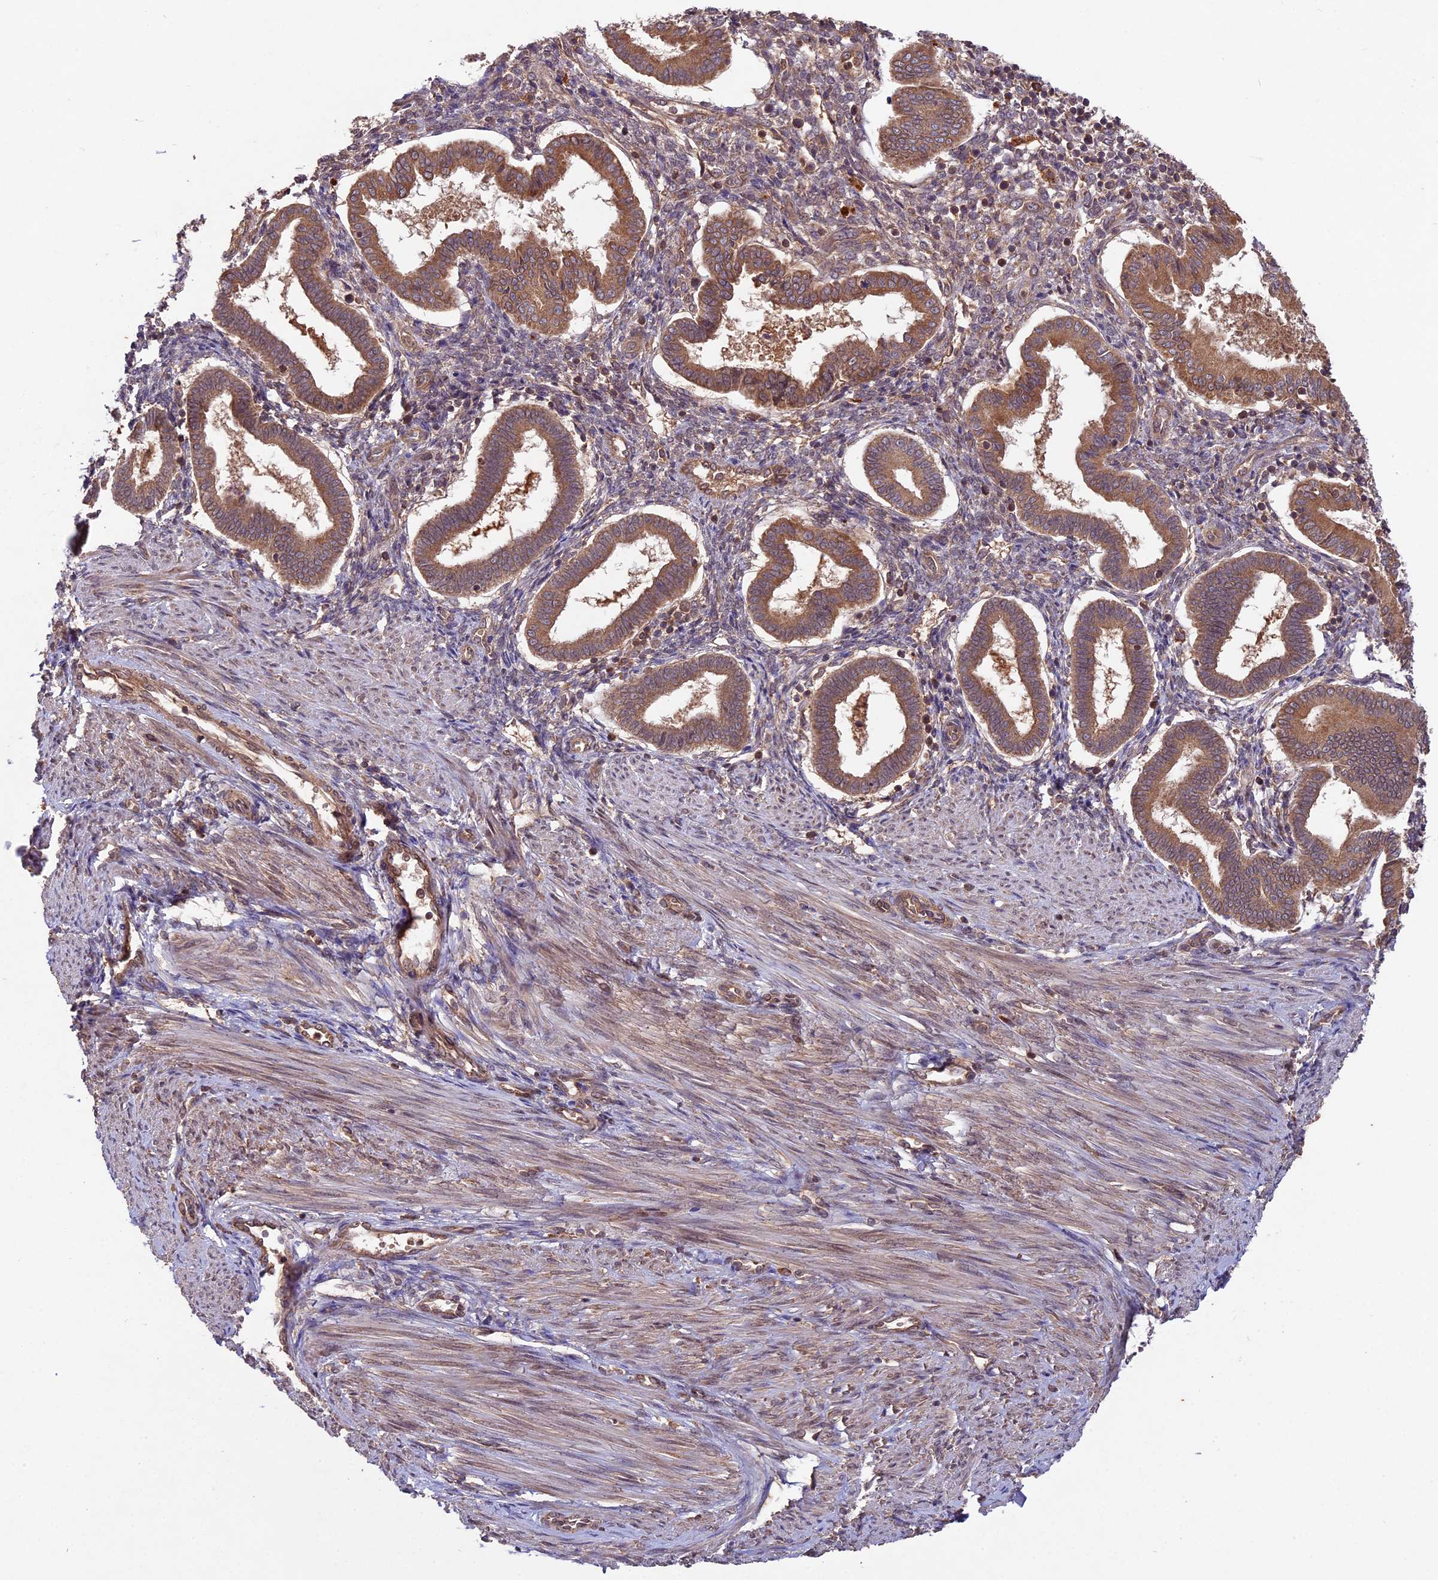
{"staining": {"intensity": "moderate", "quantity": "25%-75%", "location": "cytoplasmic/membranous"}, "tissue": "endometrium", "cell_type": "Cells in endometrial stroma", "image_type": "normal", "snomed": [{"axis": "morphology", "description": "Normal tissue, NOS"}, {"axis": "topography", "description": "Endometrium"}], "caption": "Immunohistochemical staining of normal endometrium exhibits medium levels of moderate cytoplasmic/membranous positivity in approximately 25%-75% of cells in endometrial stroma. Ihc stains the protein of interest in brown and the nuclei are stained blue.", "gene": "CHAC1", "patient": {"sex": "female", "age": 24}}